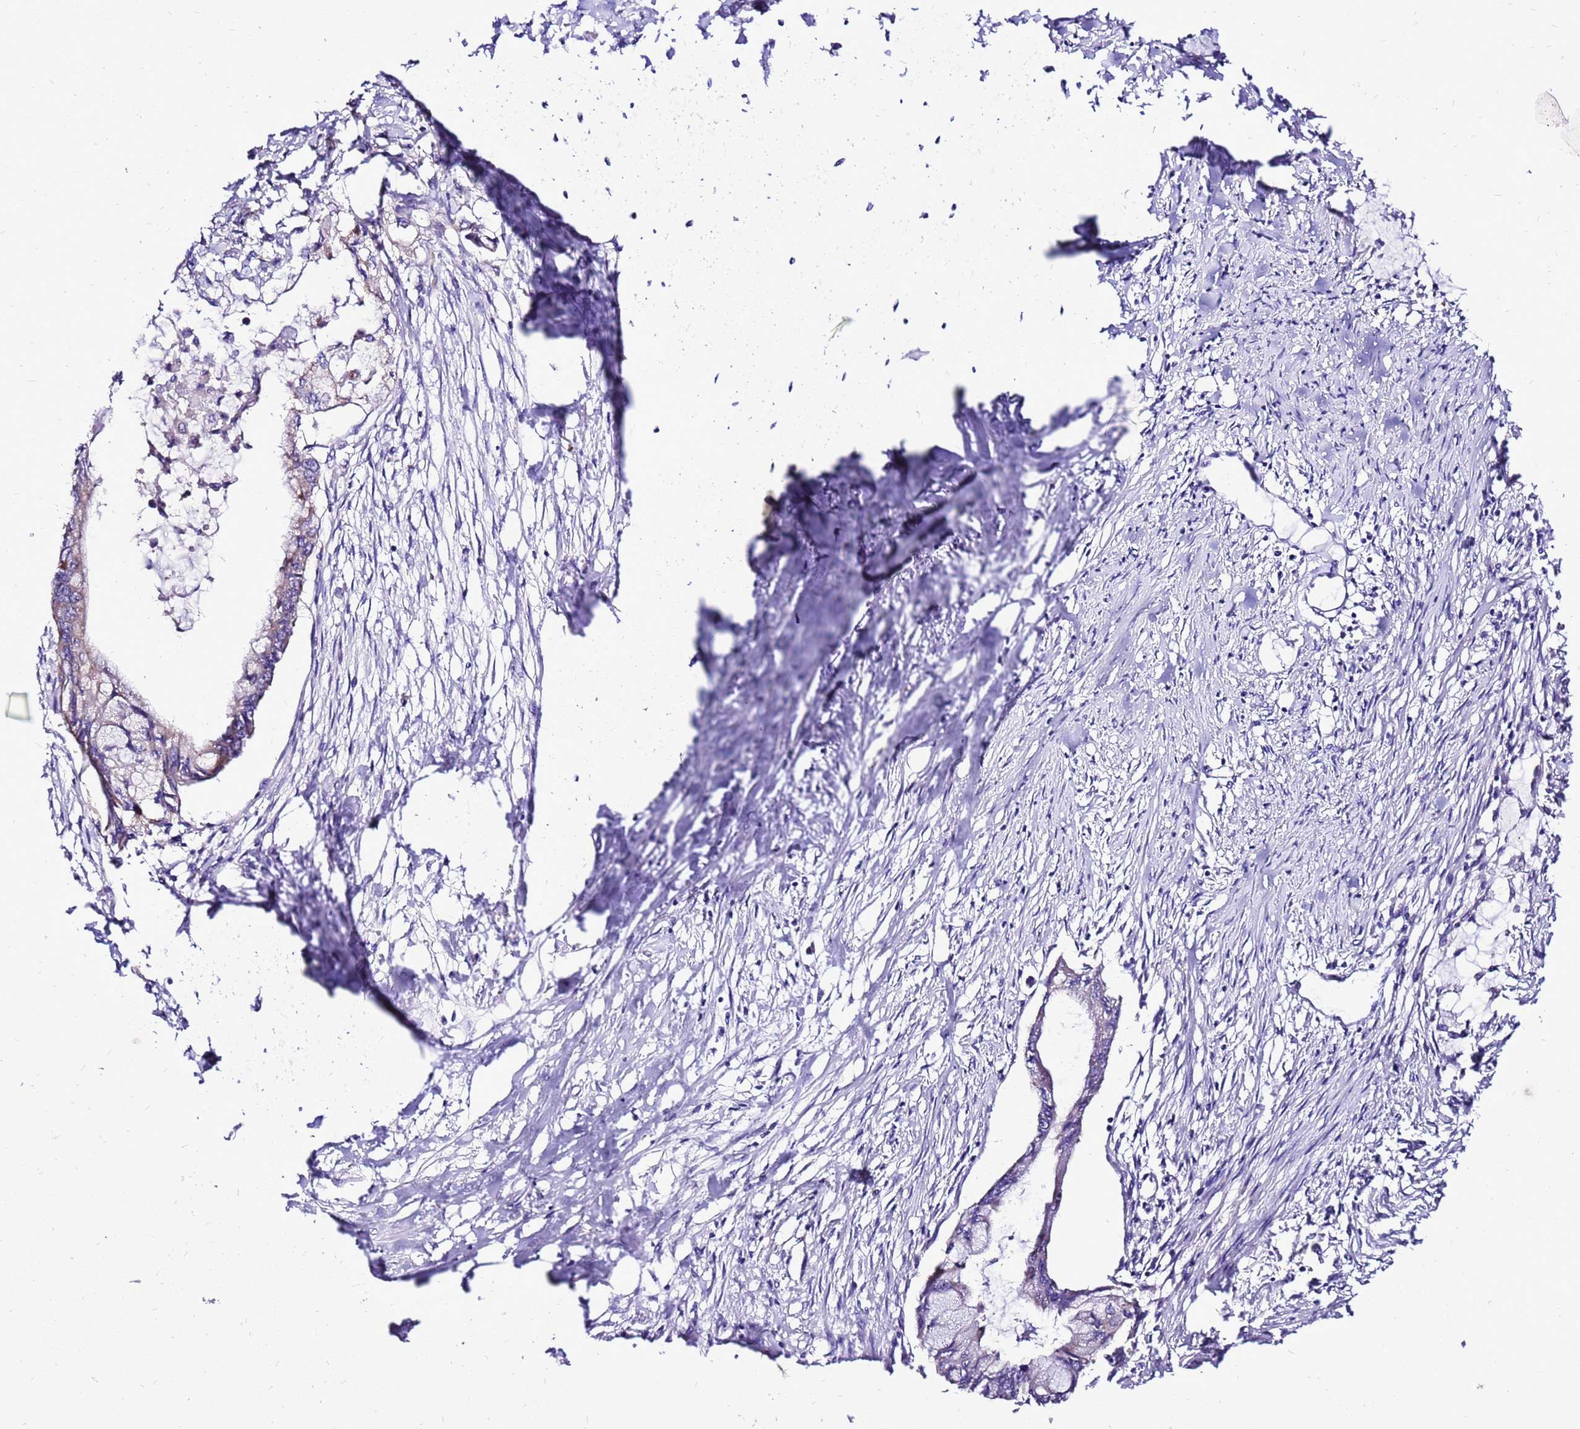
{"staining": {"intensity": "moderate", "quantity": "<25%", "location": "cytoplasmic/membranous"}, "tissue": "pancreatic cancer", "cell_type": "Tumor cells", "image_type": "cancer", "snomed": [{"axis": "morphology", "description": "Adenocarcinoma, NOS"}, {"axis": "topography", "description": "Pancreas"}], "caption": "Pancreatic adenocarcinoma stained with DAB (3,3'-diaminobenzidine) immunohistochemistry demonstrates low levels of moderate cytoplasmic/membranous positivity in approximately <25% of tumor cells.", "gene": "SPSB3", "patient": {"sex": "male", "age": 48}}